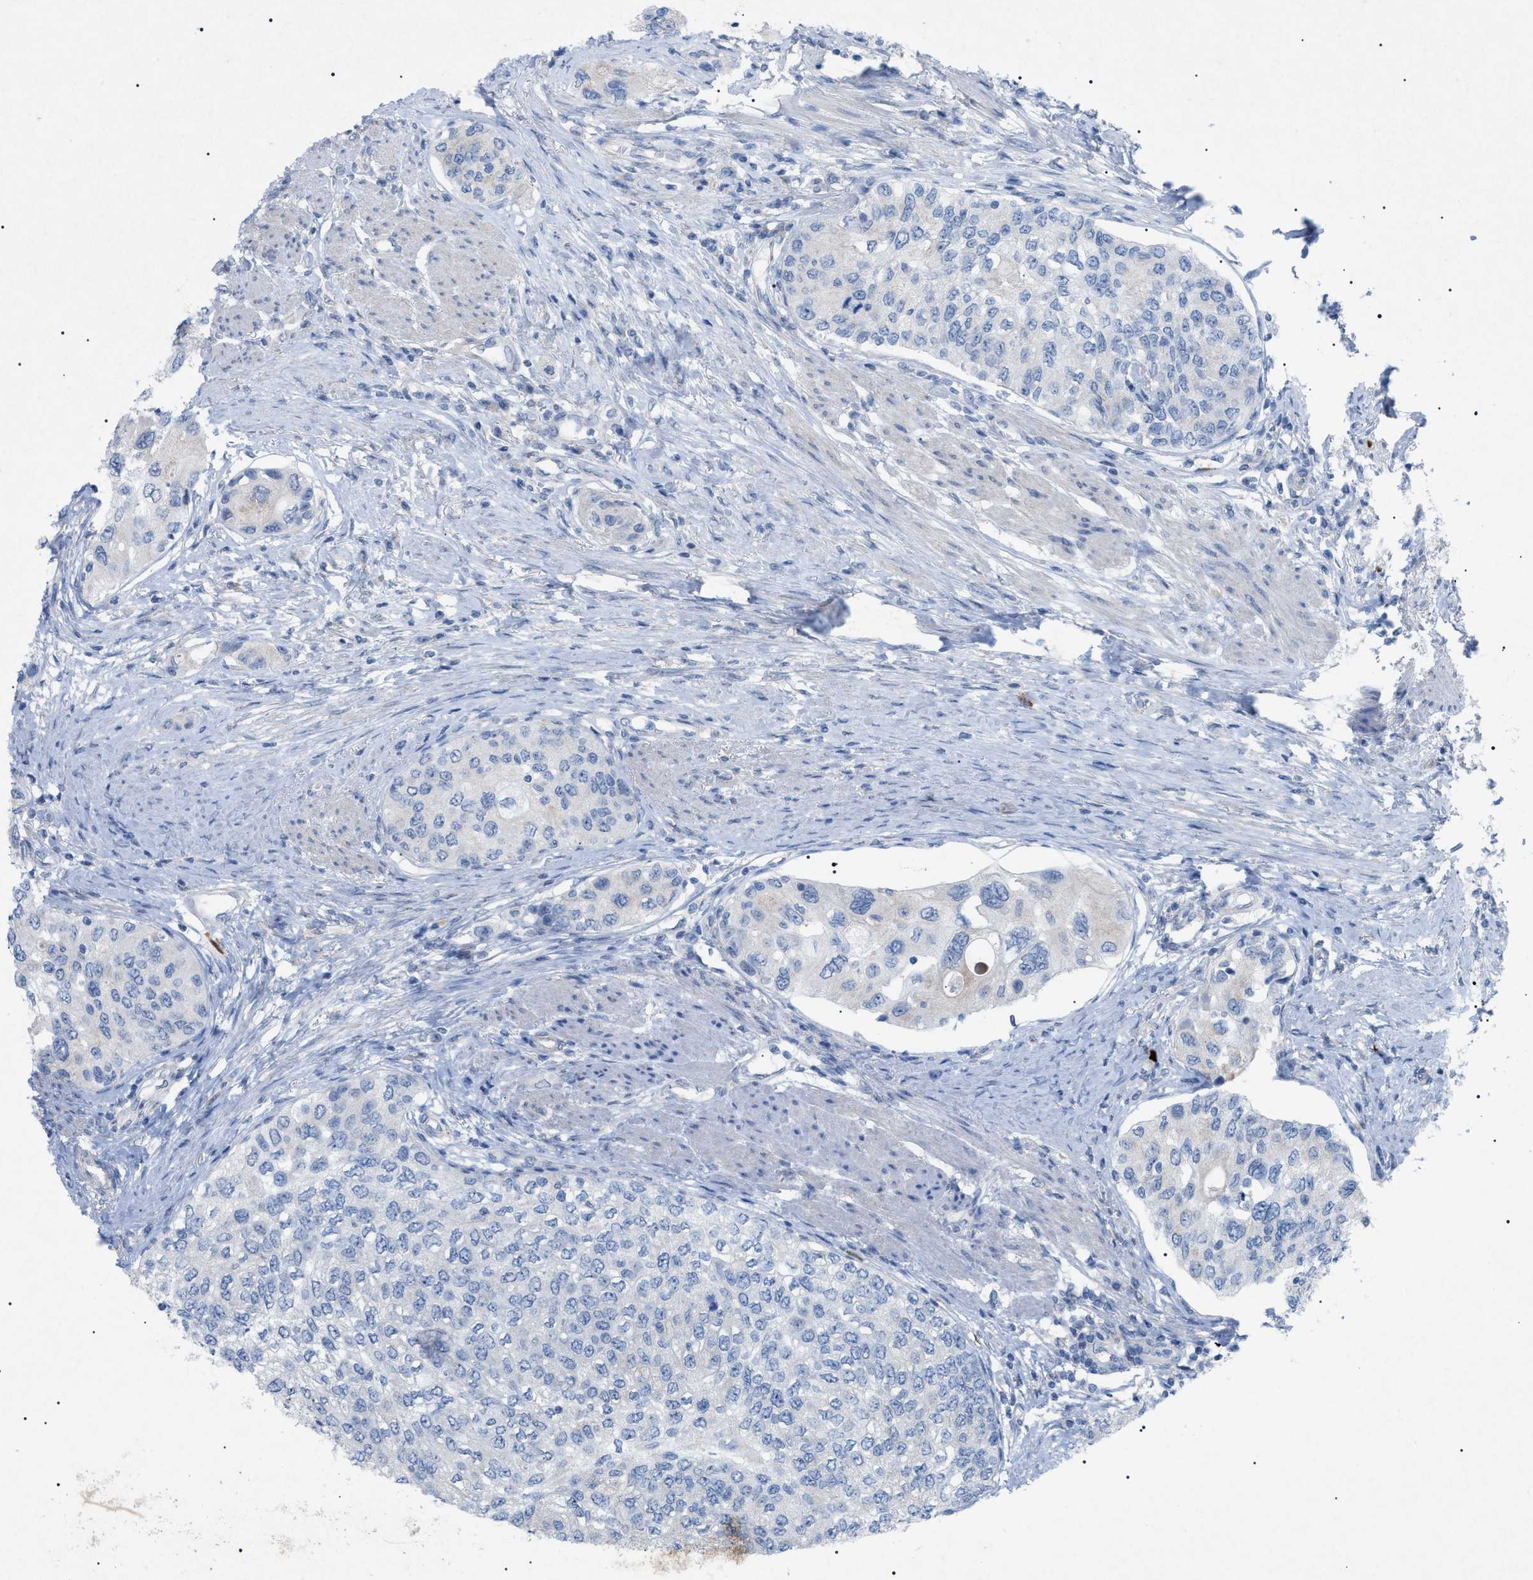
{"staining": {"intensity": "negative", "quantity": "none", "location": "none"}, "tissue": "urothelial cancer", "cell_type": "Tumor cells", "image_type": "cancer", "snomed": [{"axis": "morphology", "description": "Urothelial carcinoma, High grade"}, {"axis": "topography", "description": "Urinary bladder"}], "caption": "Immunohistochemical staining of urothelial carcinoma (high-grade) reveals no significant staining in tumor cells.", "gene": "ADAMTS1", "patient": {"sex": "female", "age": 56}}